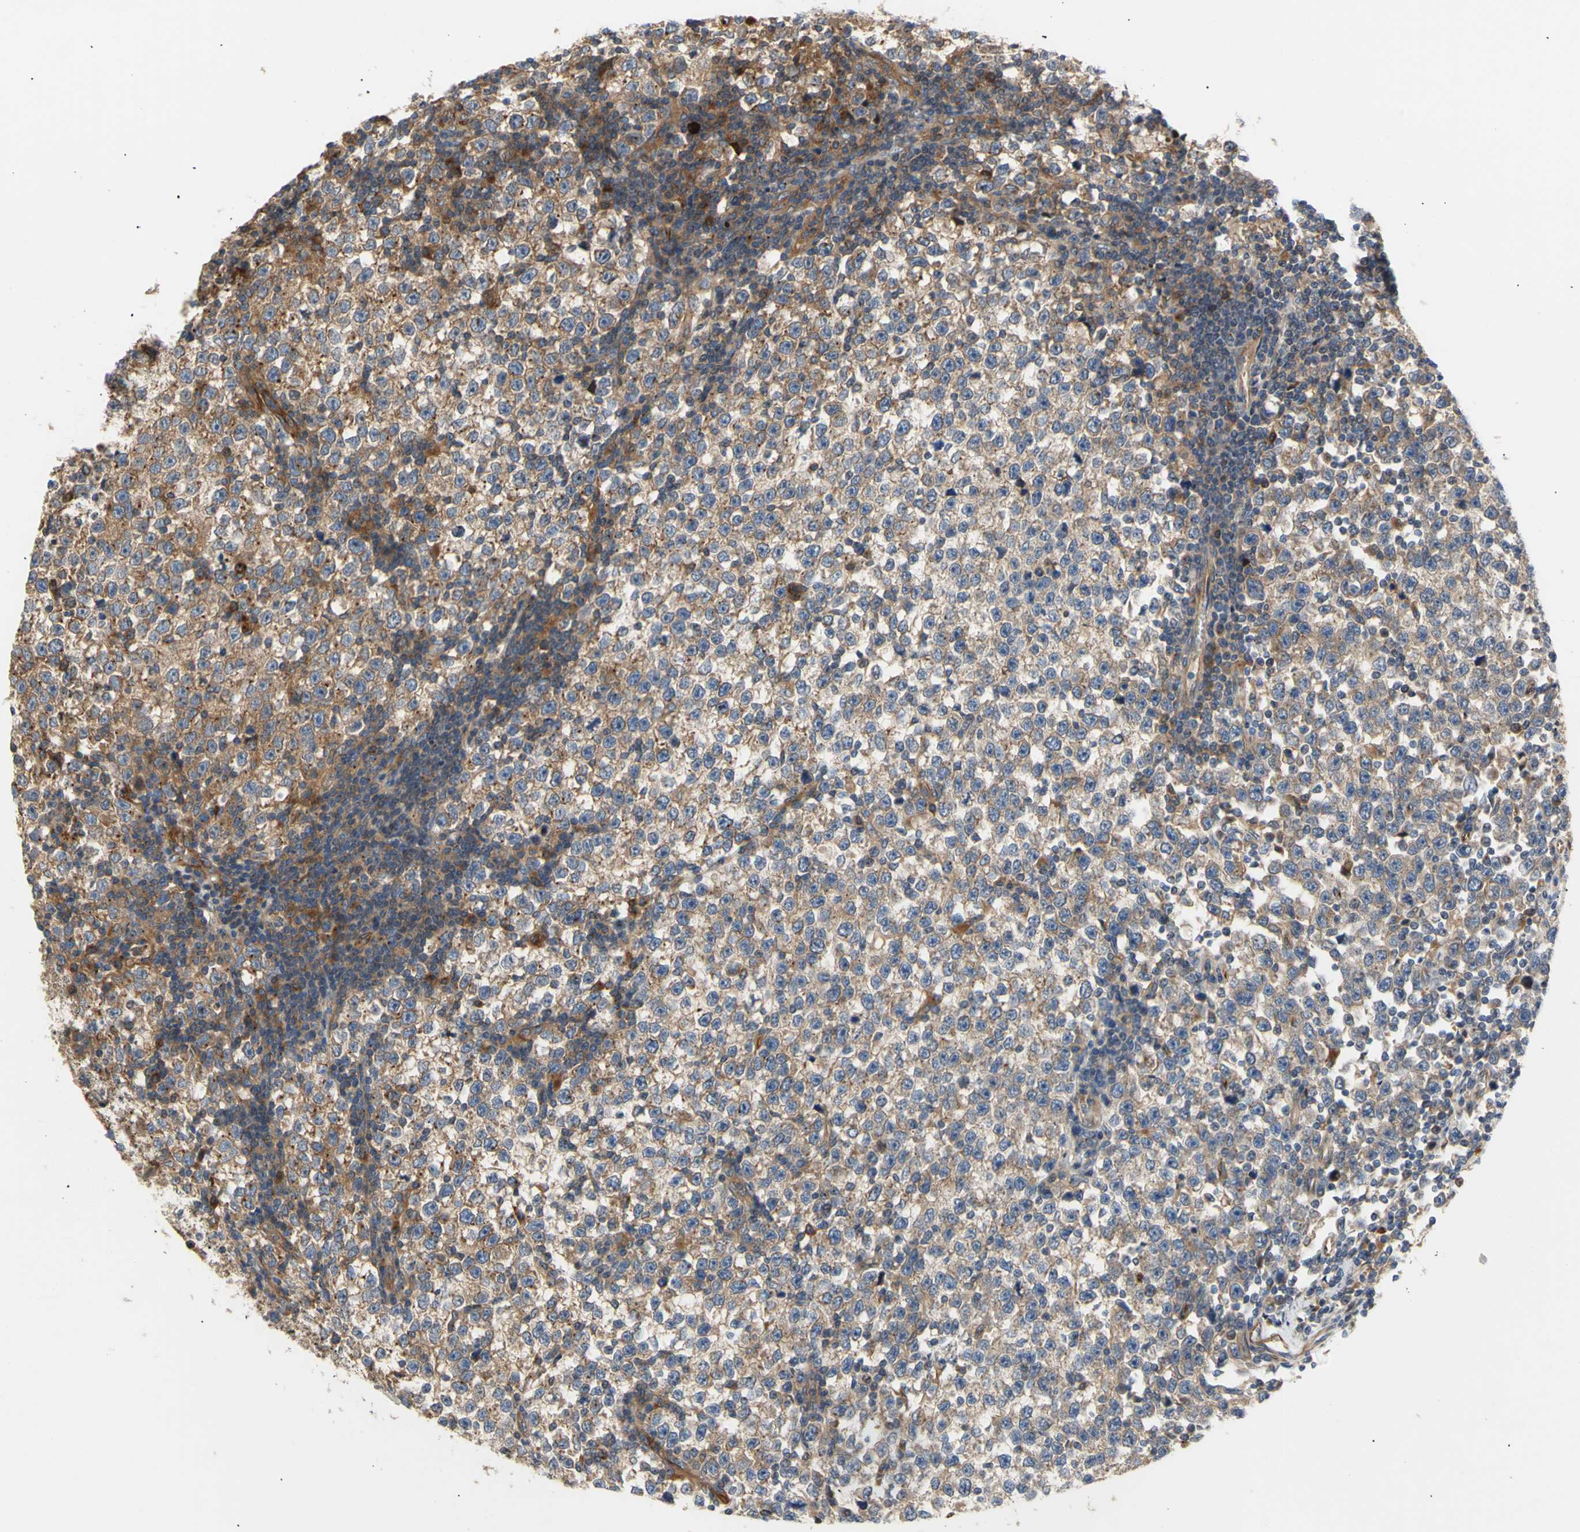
{"staining": {"intensity": "weak", "quantity": ">75%", "location": "cytoplasmic/membranous"}, "tissue": "testis cancer", "cell_type": "Tumor cells", "image_type": "cancer", "snomed": [{"axis": "morphology", "description": "Seminoma, NOS"}, {"axis": "topography", "description": "Testis"}], "caption": "Weak cytoplasmic/membranous protein positivity is appreciated in approximately >75% of tumor cells in testis cancer (seminoma).", "gene": "TUBG2", "patient": {"sex": "male", "age": 43}}